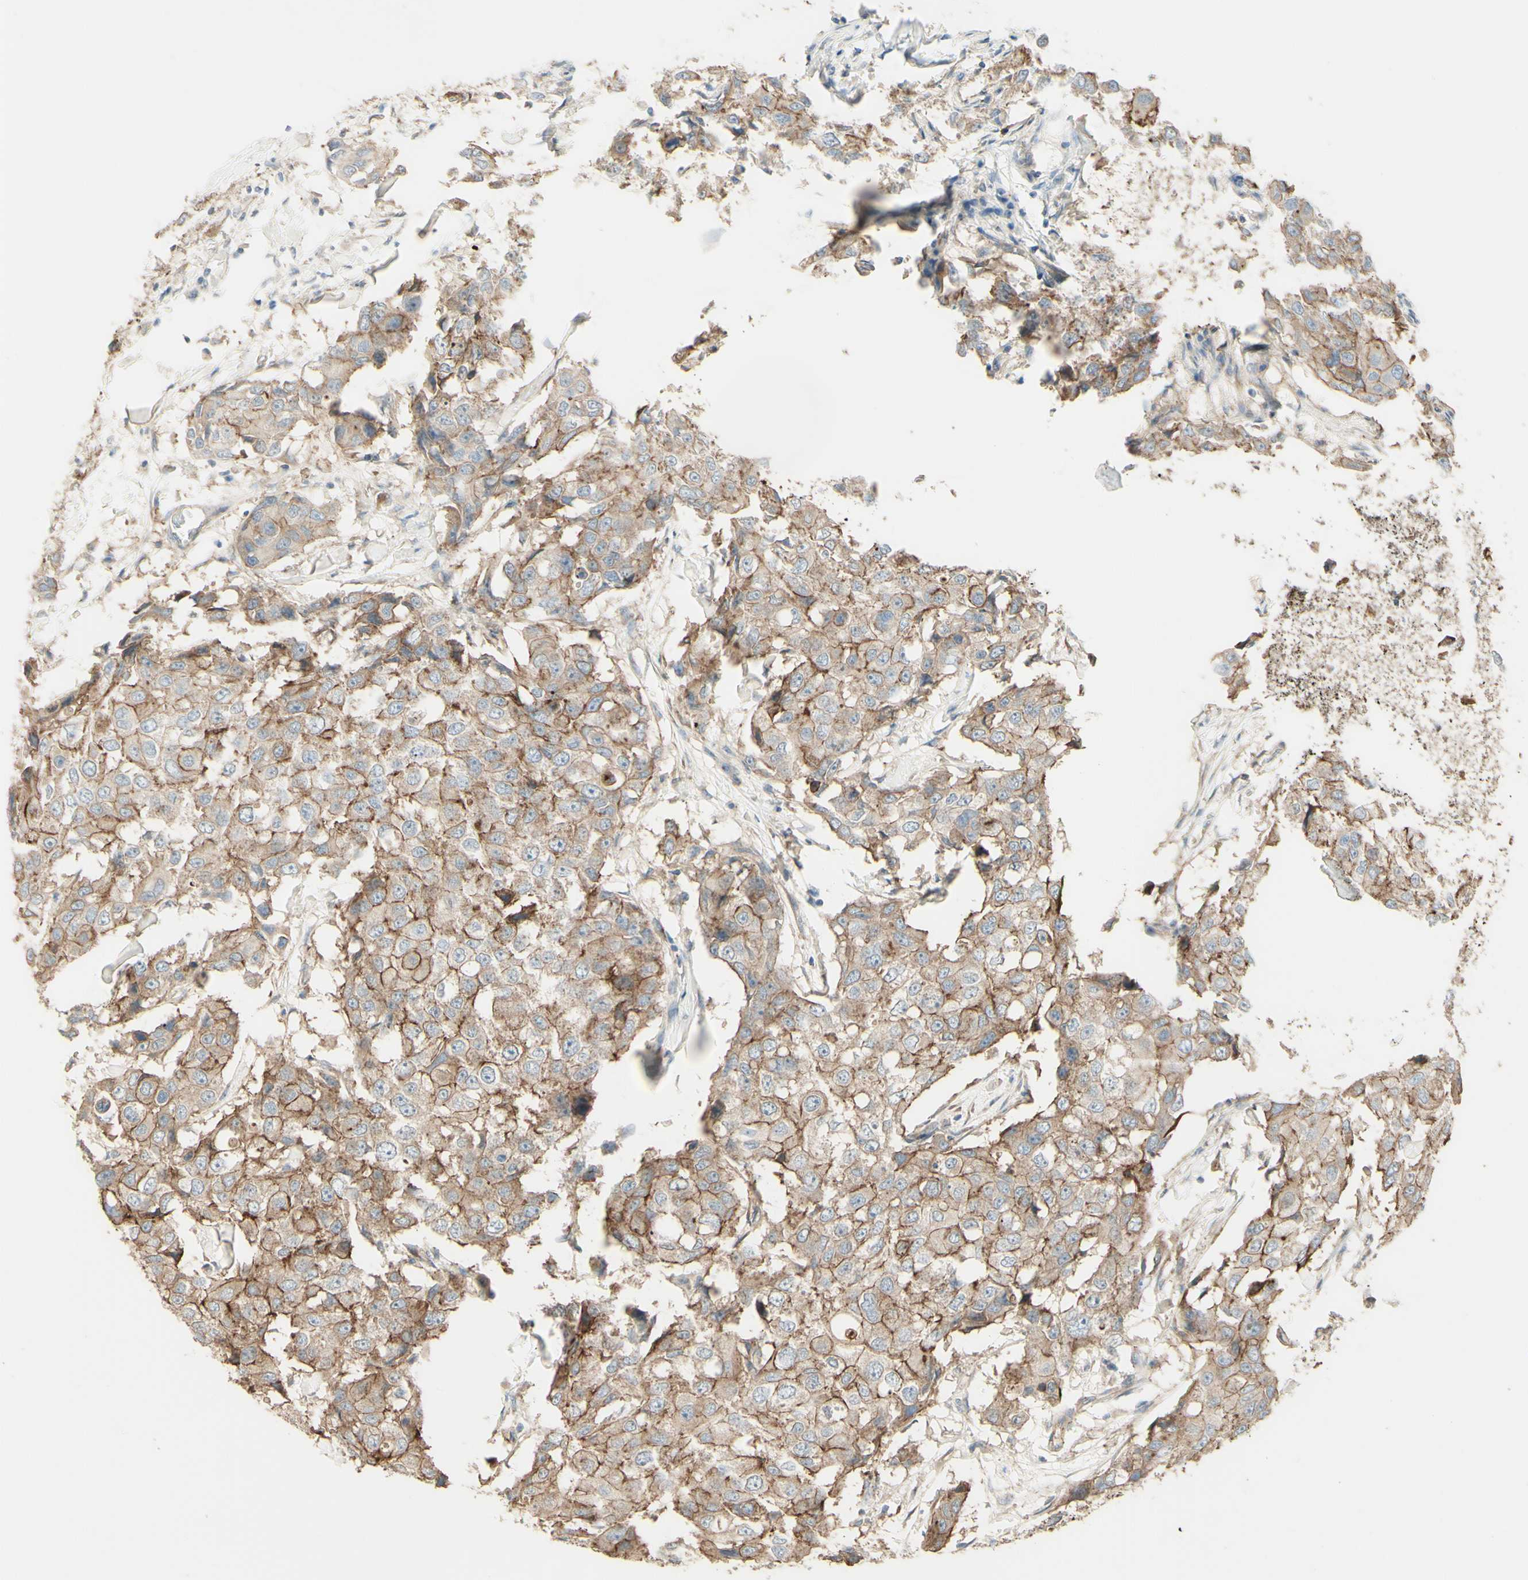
{"staining": {"intensity": "moderate", "quantity": ">75%", "location": "cytoplasmic/membranous"}, "tissue": "breast cancer", "cell_type": "Tumor cells", "image_type": "cancer", "snomed": [{"axis": "morphology", "description": "Duct carcinoma"}, {"axis": "topography", "description": "Breast"}], "caption": "Brown immunohistochemical staining in breast cancer (intraductal carcinoma) shows moderate cytoplasmic/membranous expression in about >75% of tumor cells.", "gene": "RNF149", "patient": {"sex": "female", "age": 27}}